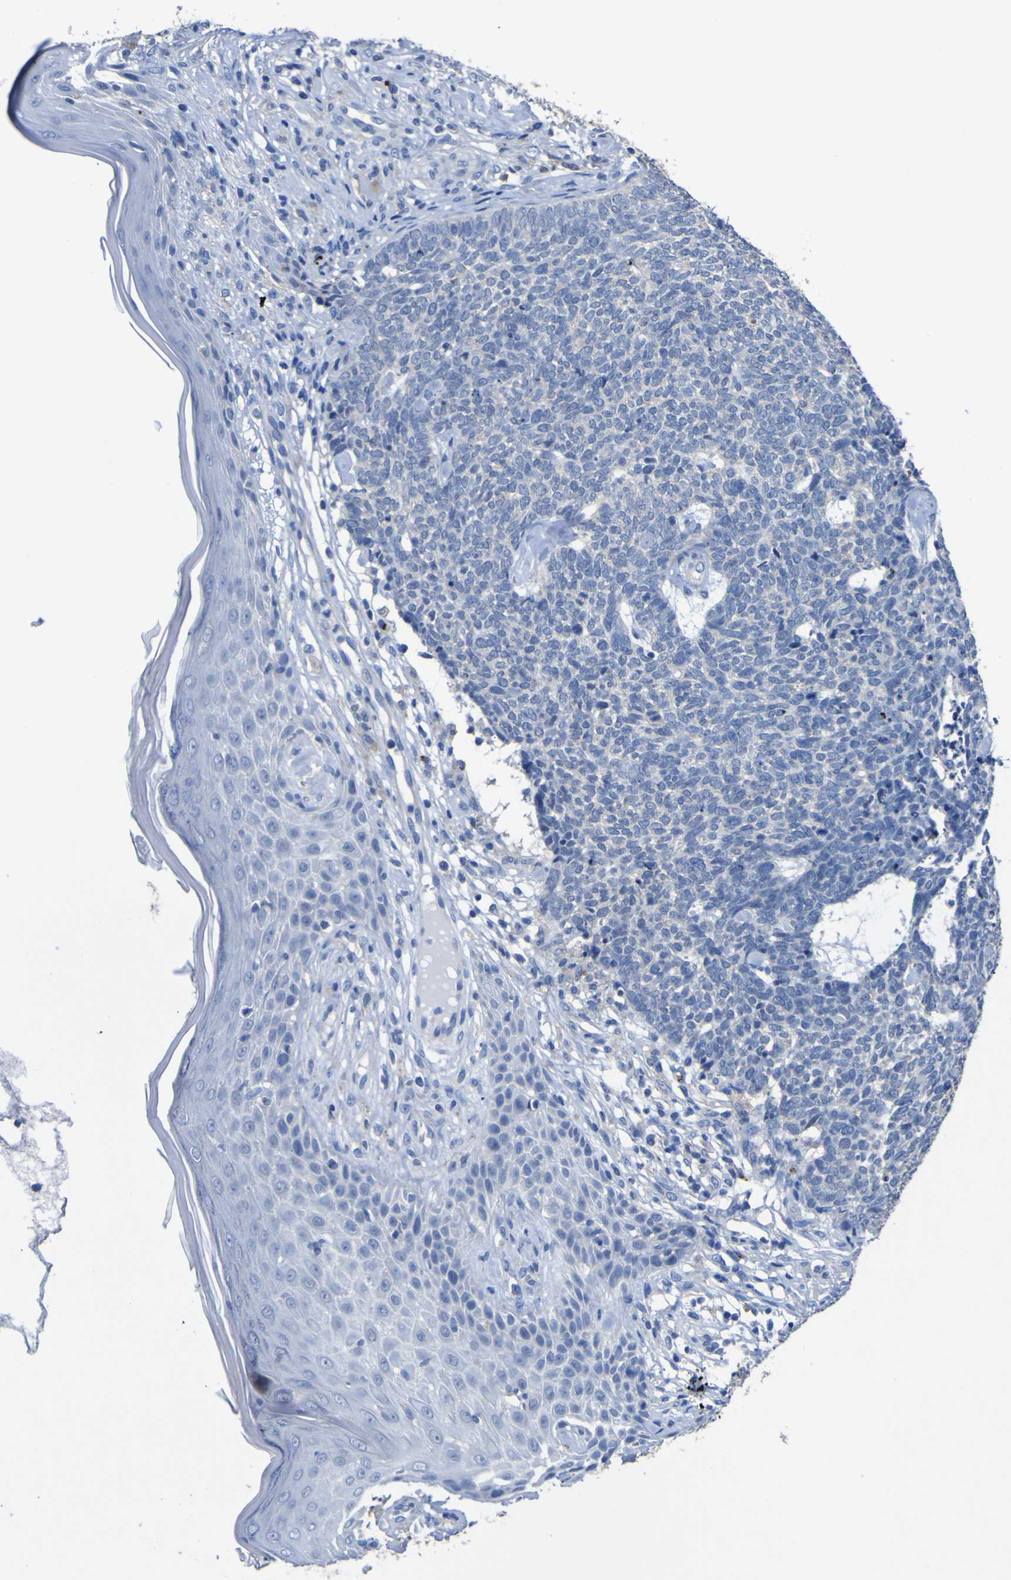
{"staining": {"intensity": "negative", "quantity": "none", "location": "none"}, "tissue": "skin cancer", "cell_type": "Tumor cells", "image_type": "cancer", "snomed": [{"axis": "morphology", "description": "Basal cell carcinoma"}, {"axis": "topography", "description": "Skin"}], "caption": "A histopathology image of human skin cancer (basal cell carcinoma) is negative for staining in tumor cells.", "gene": "AGO4", "patient": {"sex": "female", "age": 84}}